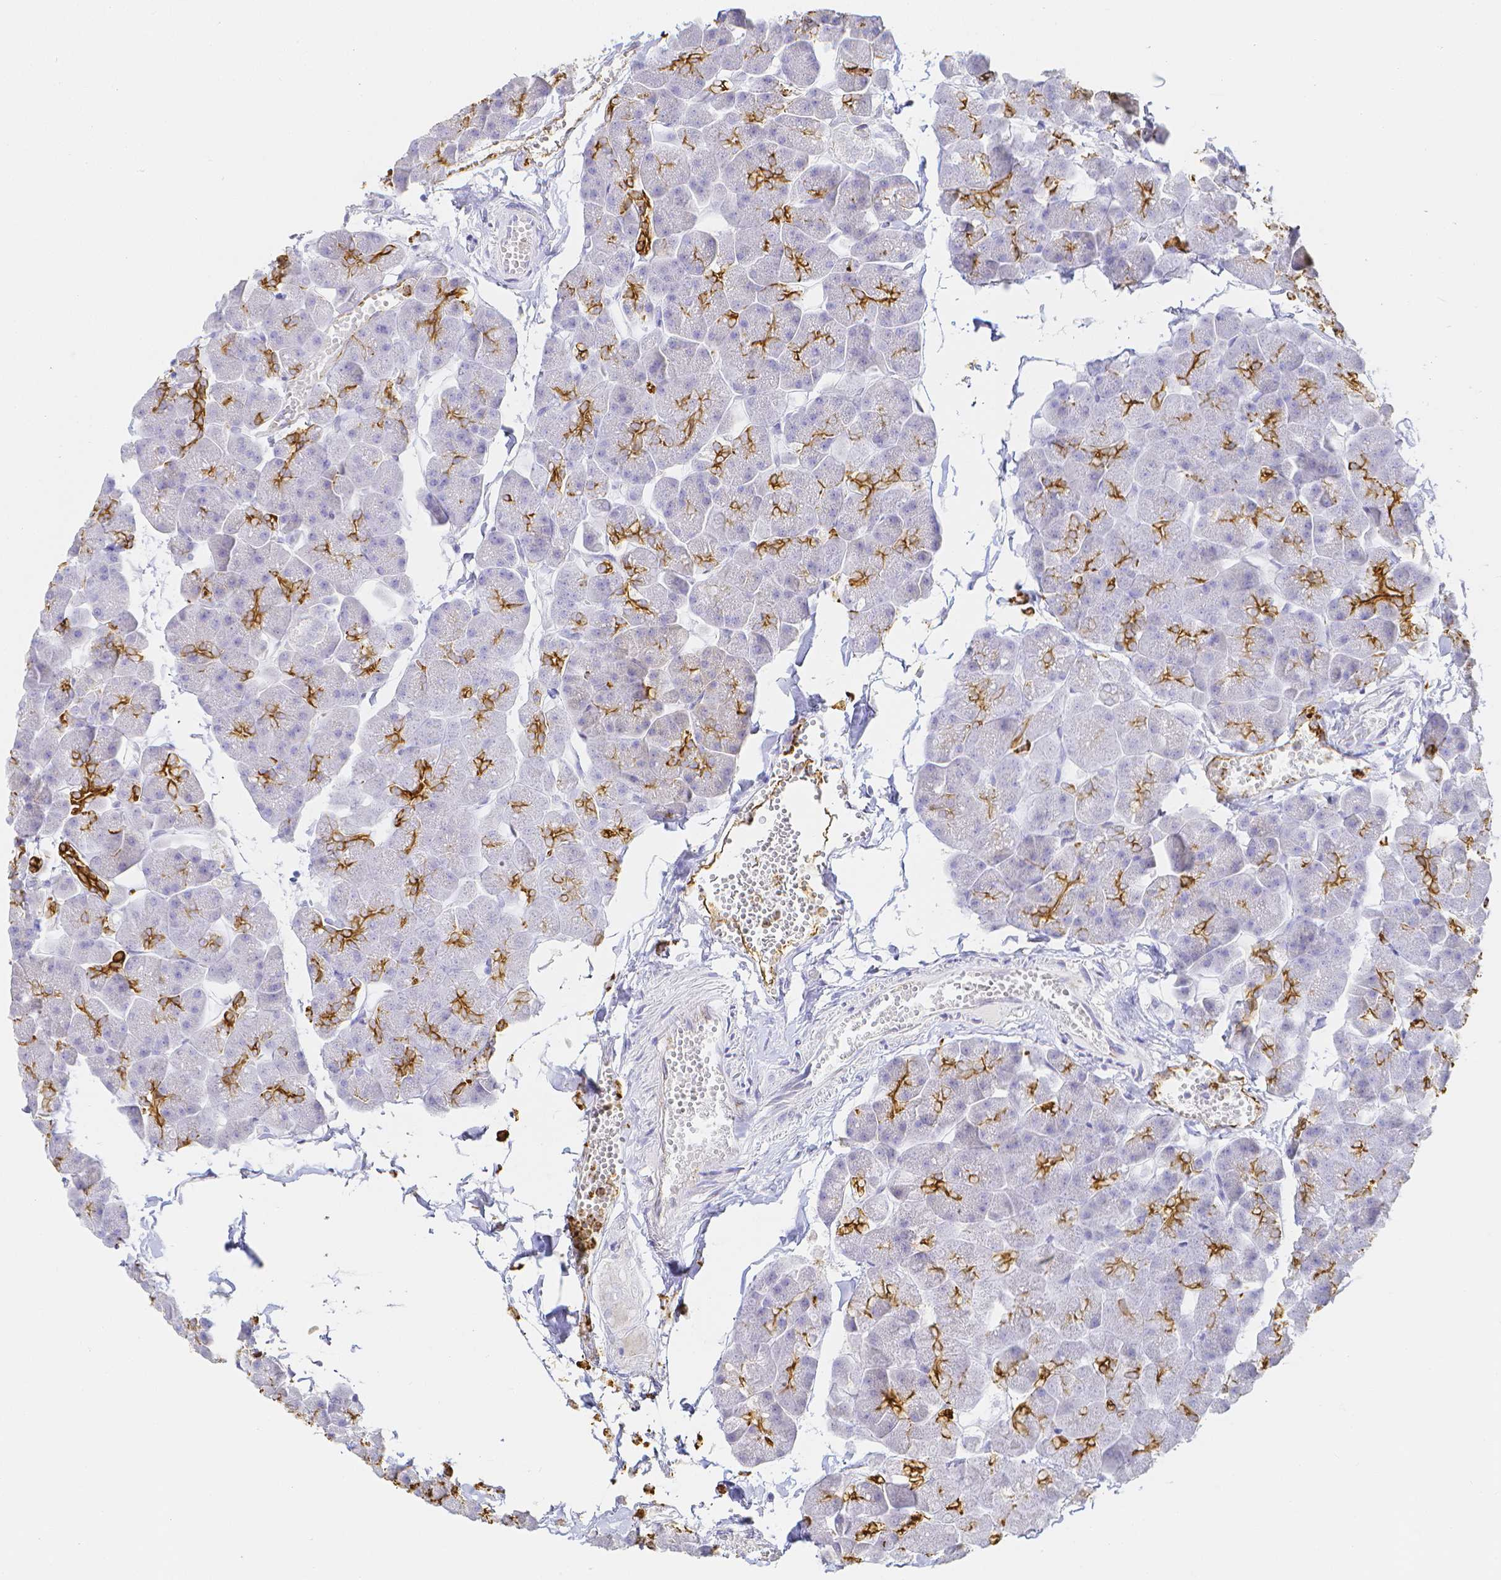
{"staining": {"intensity": "strong", "quantity": "<25%", "location": "cytoplasmic/membranous"}, "tissue": "pancreas", "cell_type": "Exocrine glandular cells", "image_type": "normal", "snomed": [{"axis": "morphology", "description": "Normal tissue, NOS"}, {"axis": "topography", "description": "Pancreas"}], "caption": "The histopathology image exhibits immunohistochemical staining of unremarkable pancreas. There is strong cytoplasmic/membranous staining is present in about <25% of exocrine glandular cells.", "gene": "SMURF1", "patient": {"sex": "male", "age": 35}}